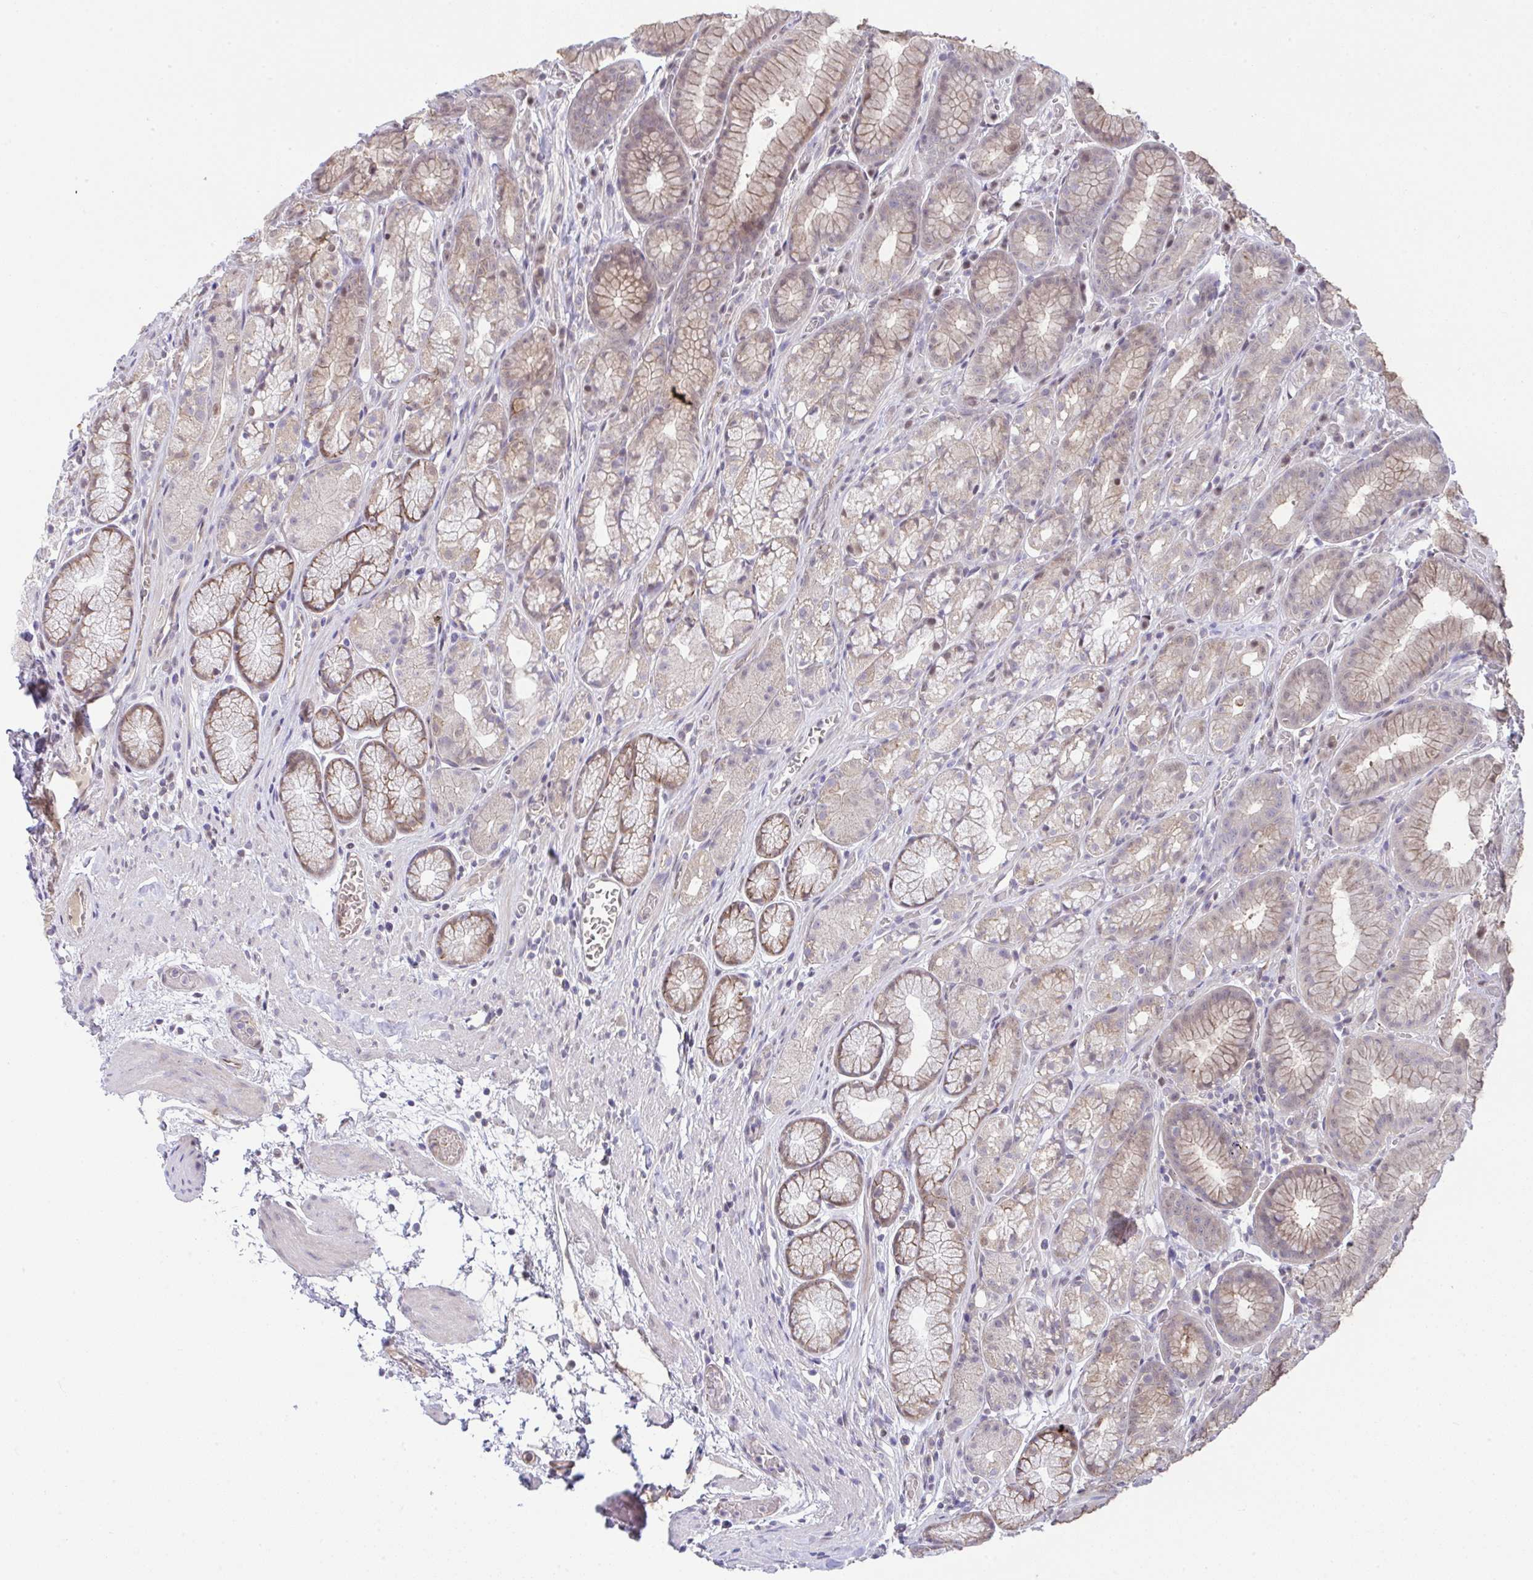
{"staining": {"intensity": "moderate", "quantity": "<25%", "location": "cytoplasmic/membranous,nuclear"}, "tissue": "stomach", "cell_type": "Glandular cells", "image_type": "normal", "snomed": [{"axis": "morphology", "description": "Normal tissue, NOS"}, {"axis": "topography", "description": "Smooth muscle"}, {"axis": "topography", "description": "Stomach"}], "caption": "This is an image of immunohistochemistry staining of normal stomach, which shows moderate staining in the cytoplasmic/membranous,nuclear of glandular cells.", "gene": "C9orf64", "patient": {"sex": "male", "age": 70}}